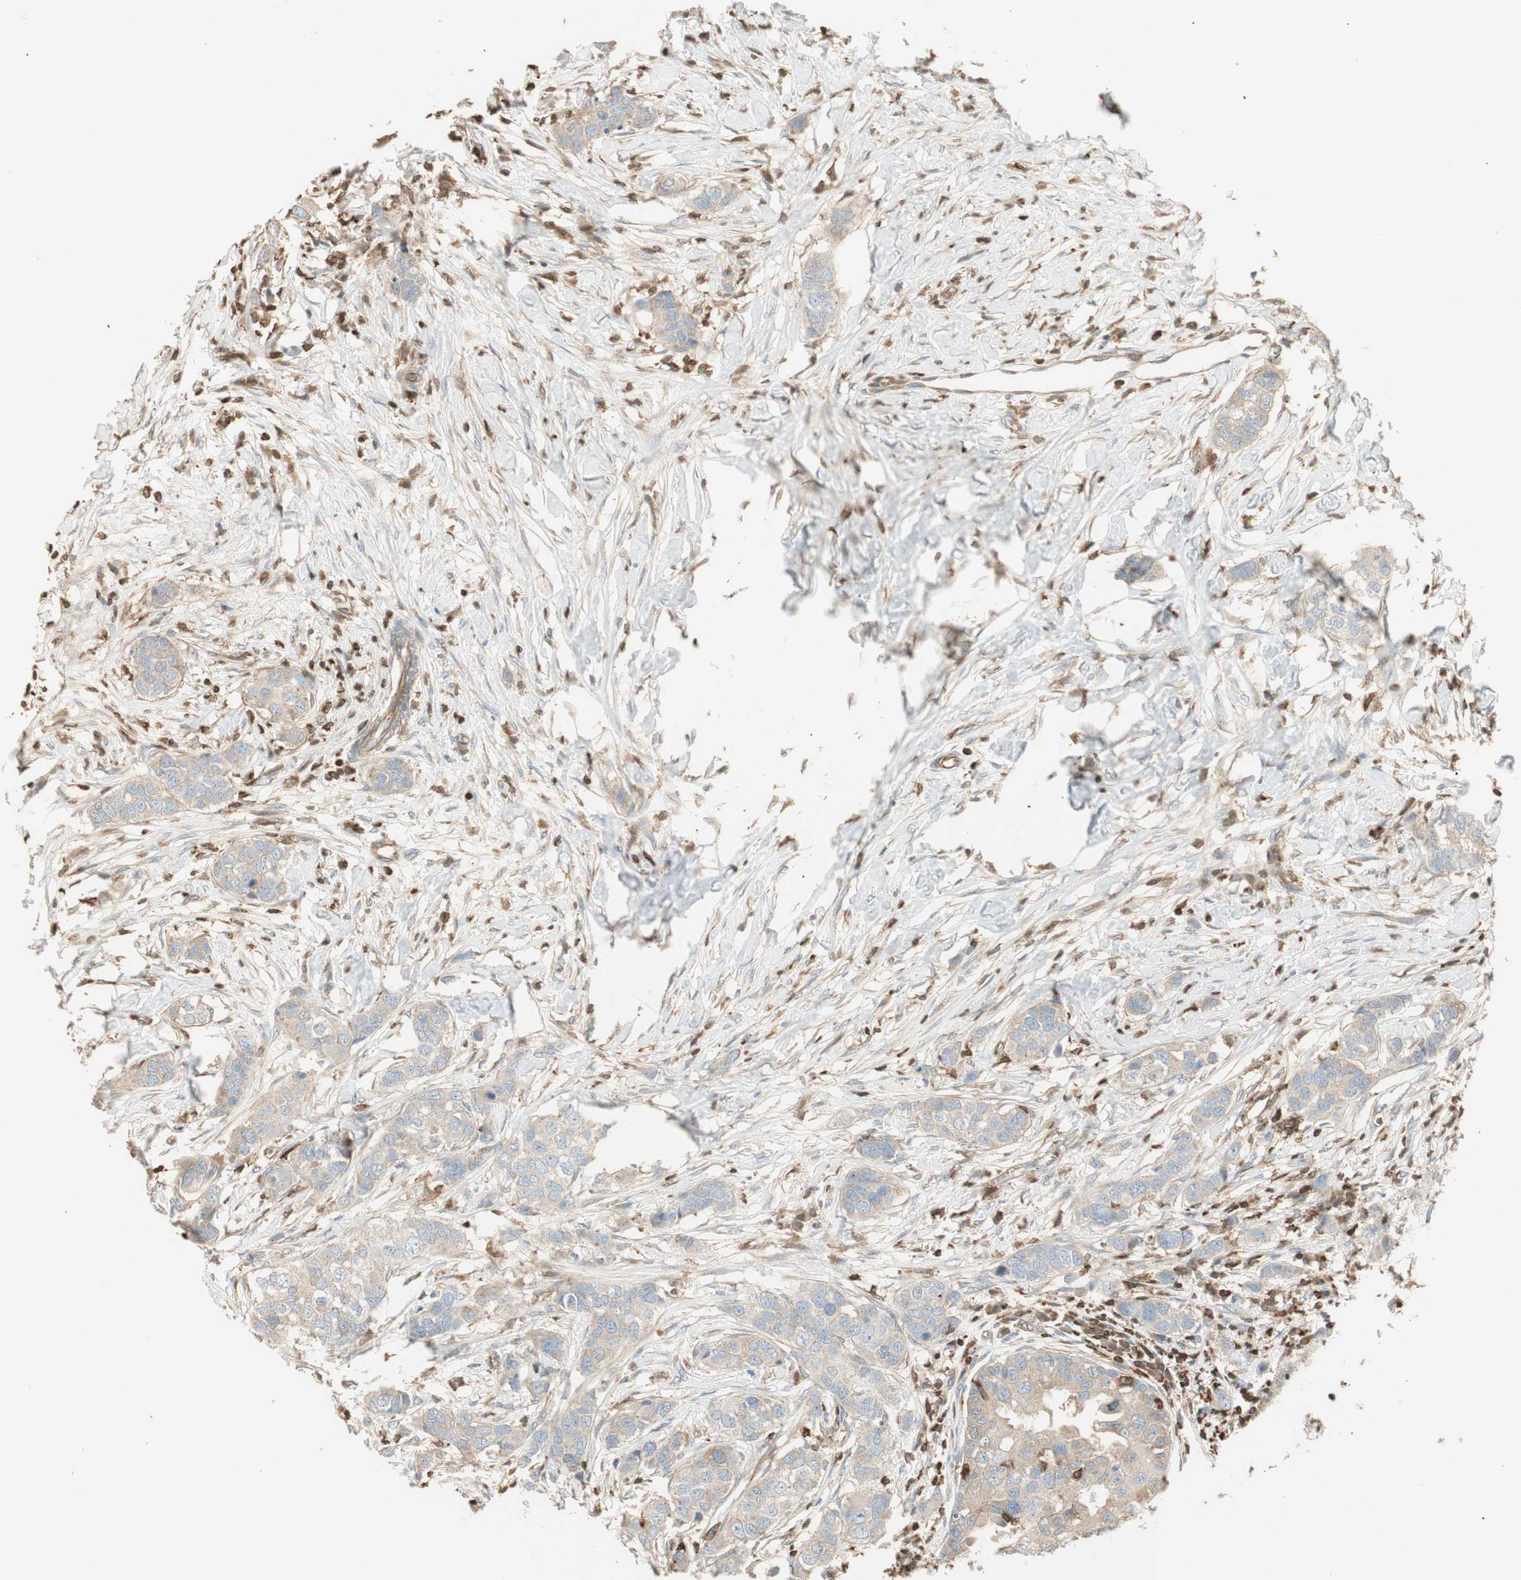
{"staining": {"intensity": "weak", "quantity": ">75%", "location": "cytoplasmic/membranous"}, "tissue": "breast cancer", "cell_type": "Tumor cells", "image_type": "cancer", "snomed": [{"axis": "morphology", "description": "Duct carcinoma"}, {"axis": "topography", "description": "Breast"}], "caption": "An IHC histopathology image of neoplastic tissue is shown. Protein staining in brown labels weak cytoplasmic/membranous positivity in breast cancer (intraductal carcinoma) within tumor cells.", "gene": "CRLF3", "patient": {"sex": "female", "age": 50}}